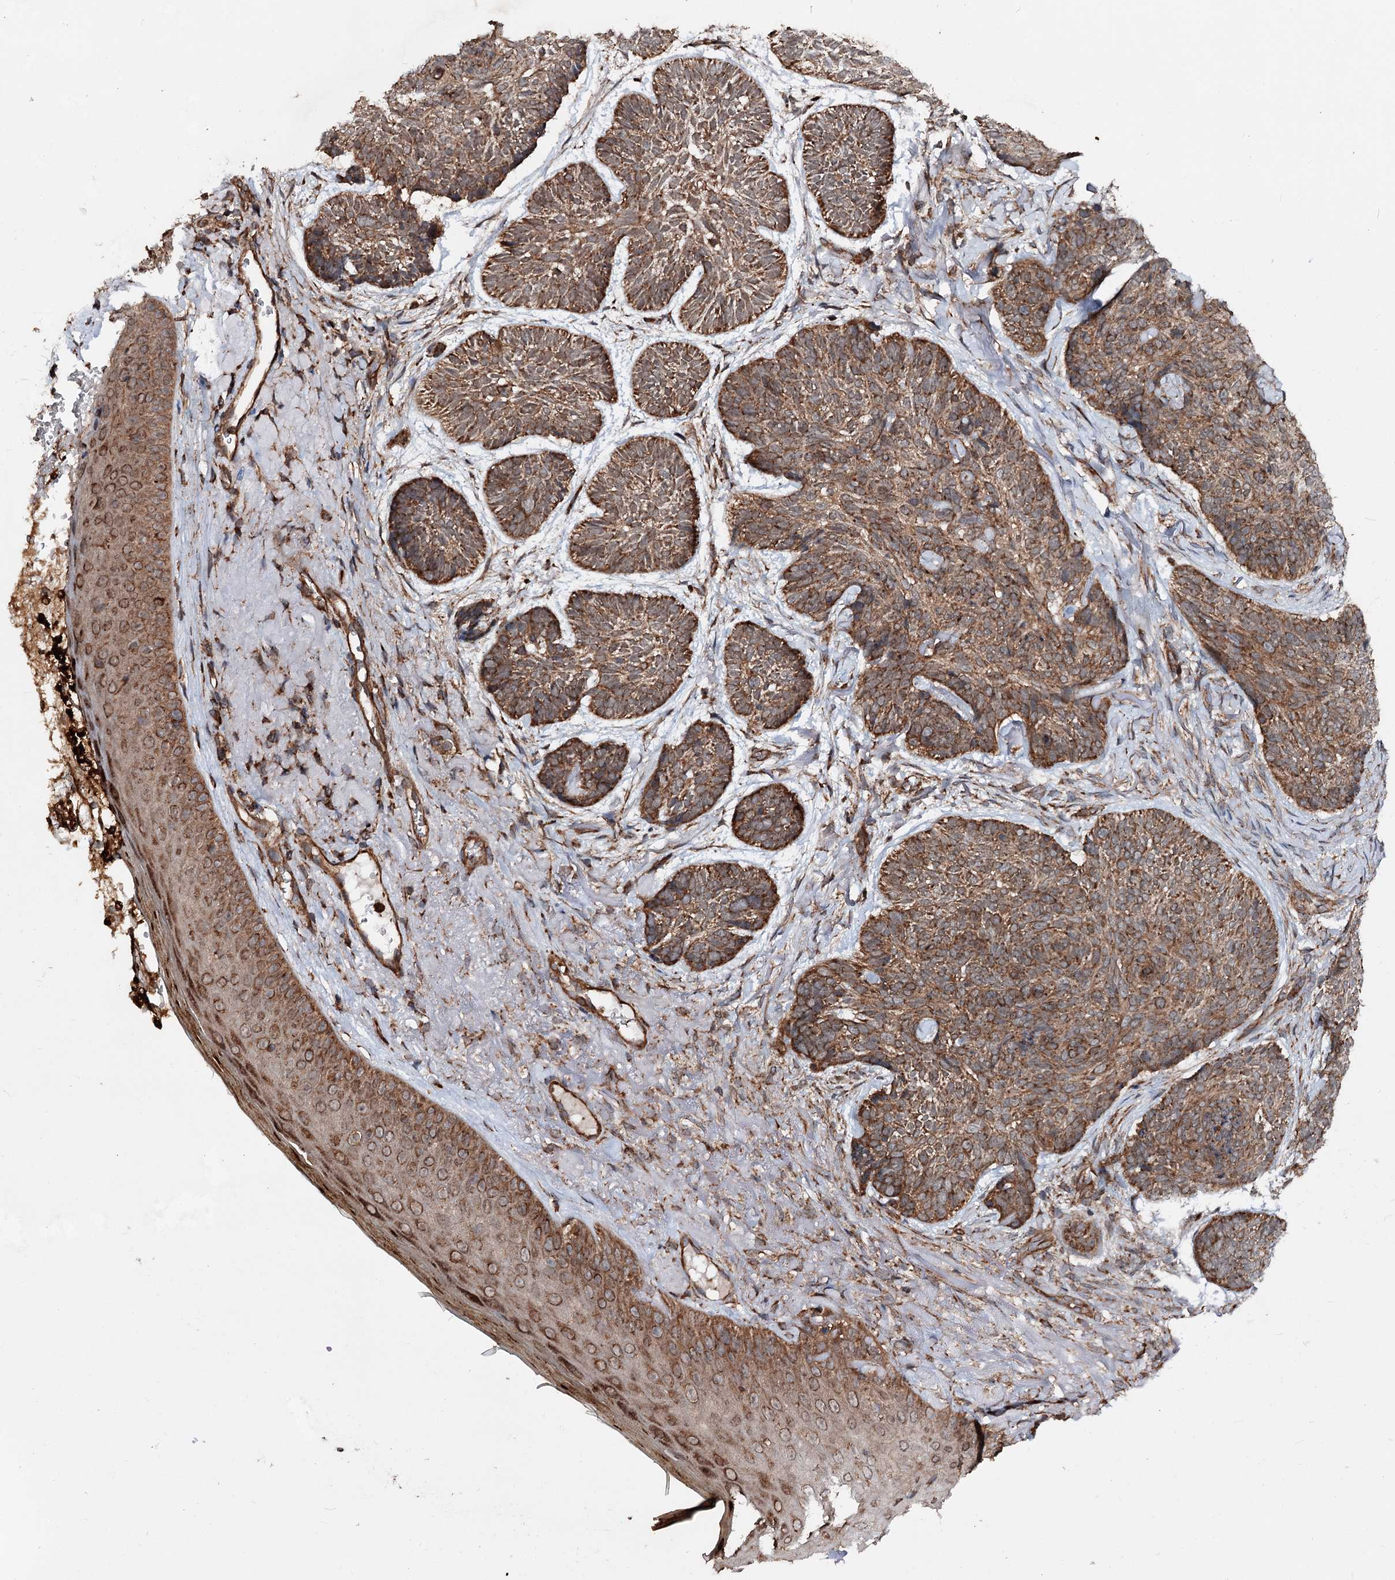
{"staining": {"intensity": "moderate", "quantity": ">75%", "location": "cytoplasmic/membranous"}, "tissue": "skin cancer", "cell_type": "Tumor cells", "image_type": "cancer", "snomed": [{"axis": "morphology", "description": "Normal tissue, NOS"}, {"axis": "morphology", "description": "Basal cell carcinoma"}, {"axis": "topography", "description": "Skin"}], "caption": "IHC staining of basal cell carcinoma (skin), which shows medium levels of moderate cytoplasmic/membranous staining in approximately >75% of tumor cells indicating moderate cytoplasmic/membranous protein staining. The staining was performed using DAB (3,3'-diaminobenzidine) (brown) for protein detection and nuclei were counterstained in hematoxylin (blue).", "gene": "FGFR1OP2", "patient": {"sex": "male", "age": 66}}